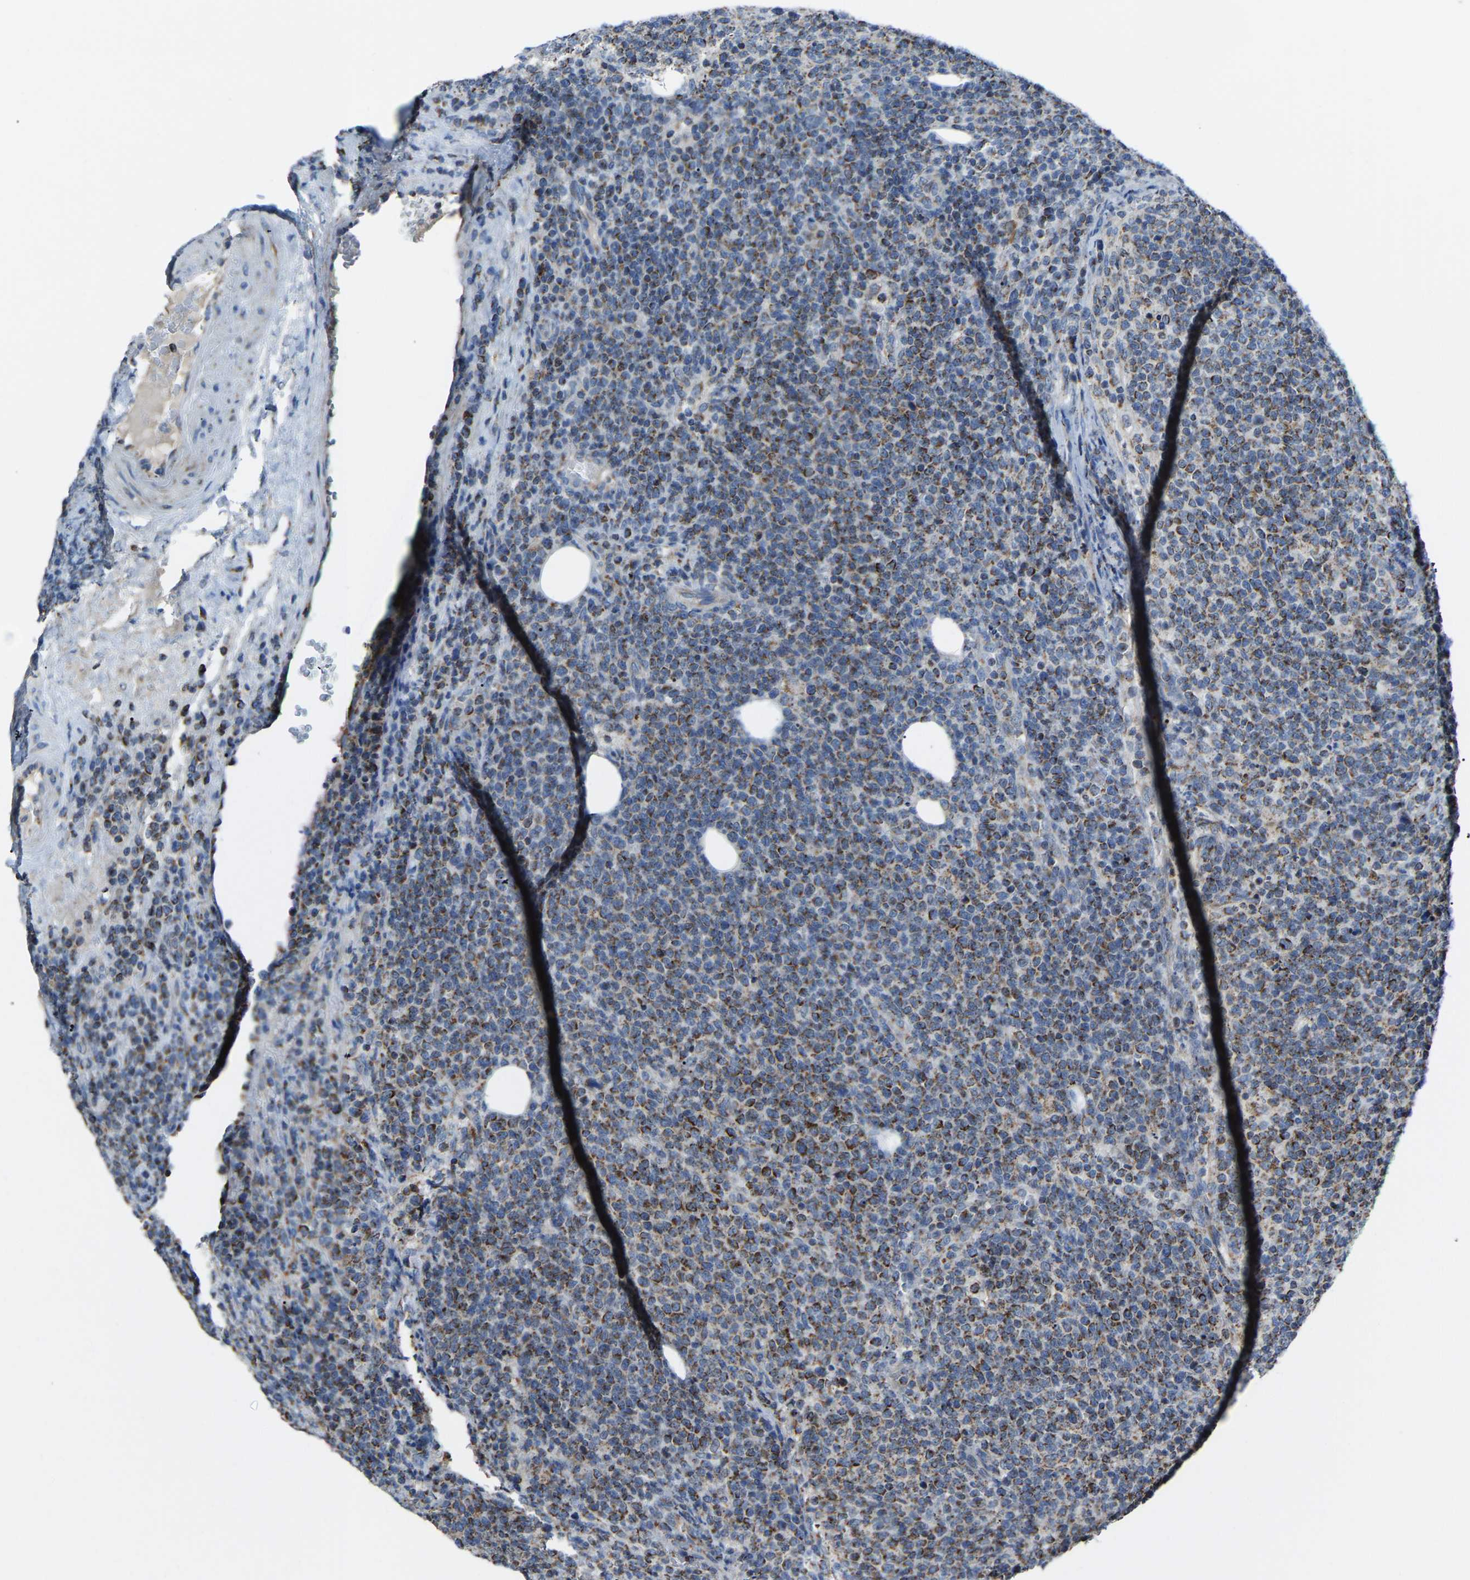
{"staining": {"intensity": "moderate", "quantity": ">75%", "location": "cytoplasmic/membranous"}, "tissue": "lymphoma", "cell_type": "Tumor cells", "image_type": "cancer", "snomed": [{"axis": "morphology", "description": "Malignant lymphoma, non-Hodgkin's type, High grade"}, {"axis": "topography", "description": "Lymph node"}], "caption": "Immunohistochemical staining of high-grade malignant lymphoma, non-Hodgkin's type shows medium levels of moderate cytoplasmic/membranous positivity in approximately >75% of tumor cells.", "gene": "CANT1", "patient": {"sex": "male", "age": 61}}